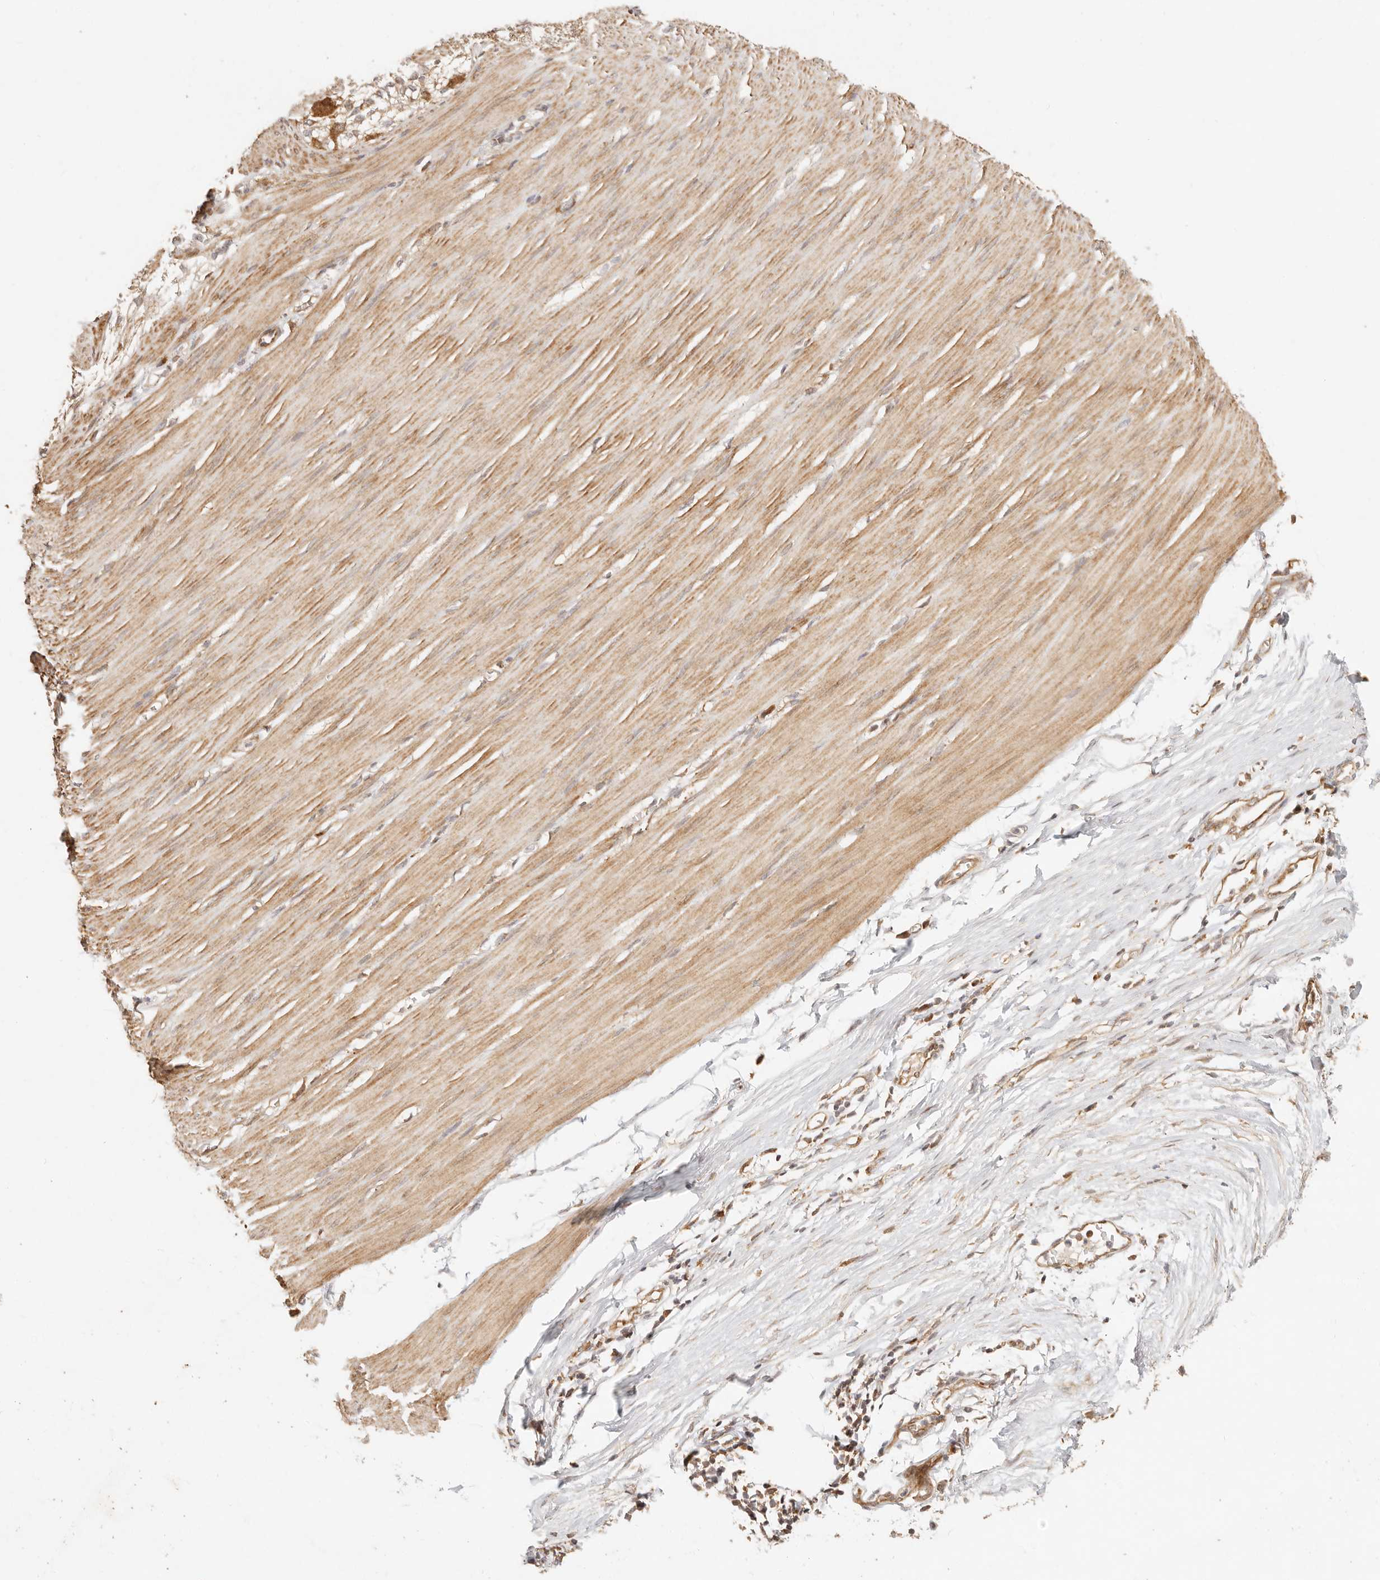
{"staining": {"intensity": "moderate", "quantity": ">75%", "location": "cytoplasmic/membranous"}, "tissue": "smooth muscle", "cell_type": "Smooth muscle cells", "image_type": "normal", "snomed": [{"axis": "morphology", "description": "Normal tissue, NOS"}, {"axis": "morphology", "description": "Adenocarcinoma, NOS"}, {"axis": "topography", "description": "Colon"}, {"axis": "topography", "description": "Peripheral nerve tissue"}], "caption": "Immunohistochemistry (IHC) image of benign smooth muscle: smooth muscle stained using immunohistochemistry displays medium levels of moderate protein expression localized specifically in the cytoplasmic/membranous of smooth muscle cells, appearing as a cytoplasmic/membranous brown color.", "gene": "TIMM17A", "patient": {"sex": "male", "age": 14}}